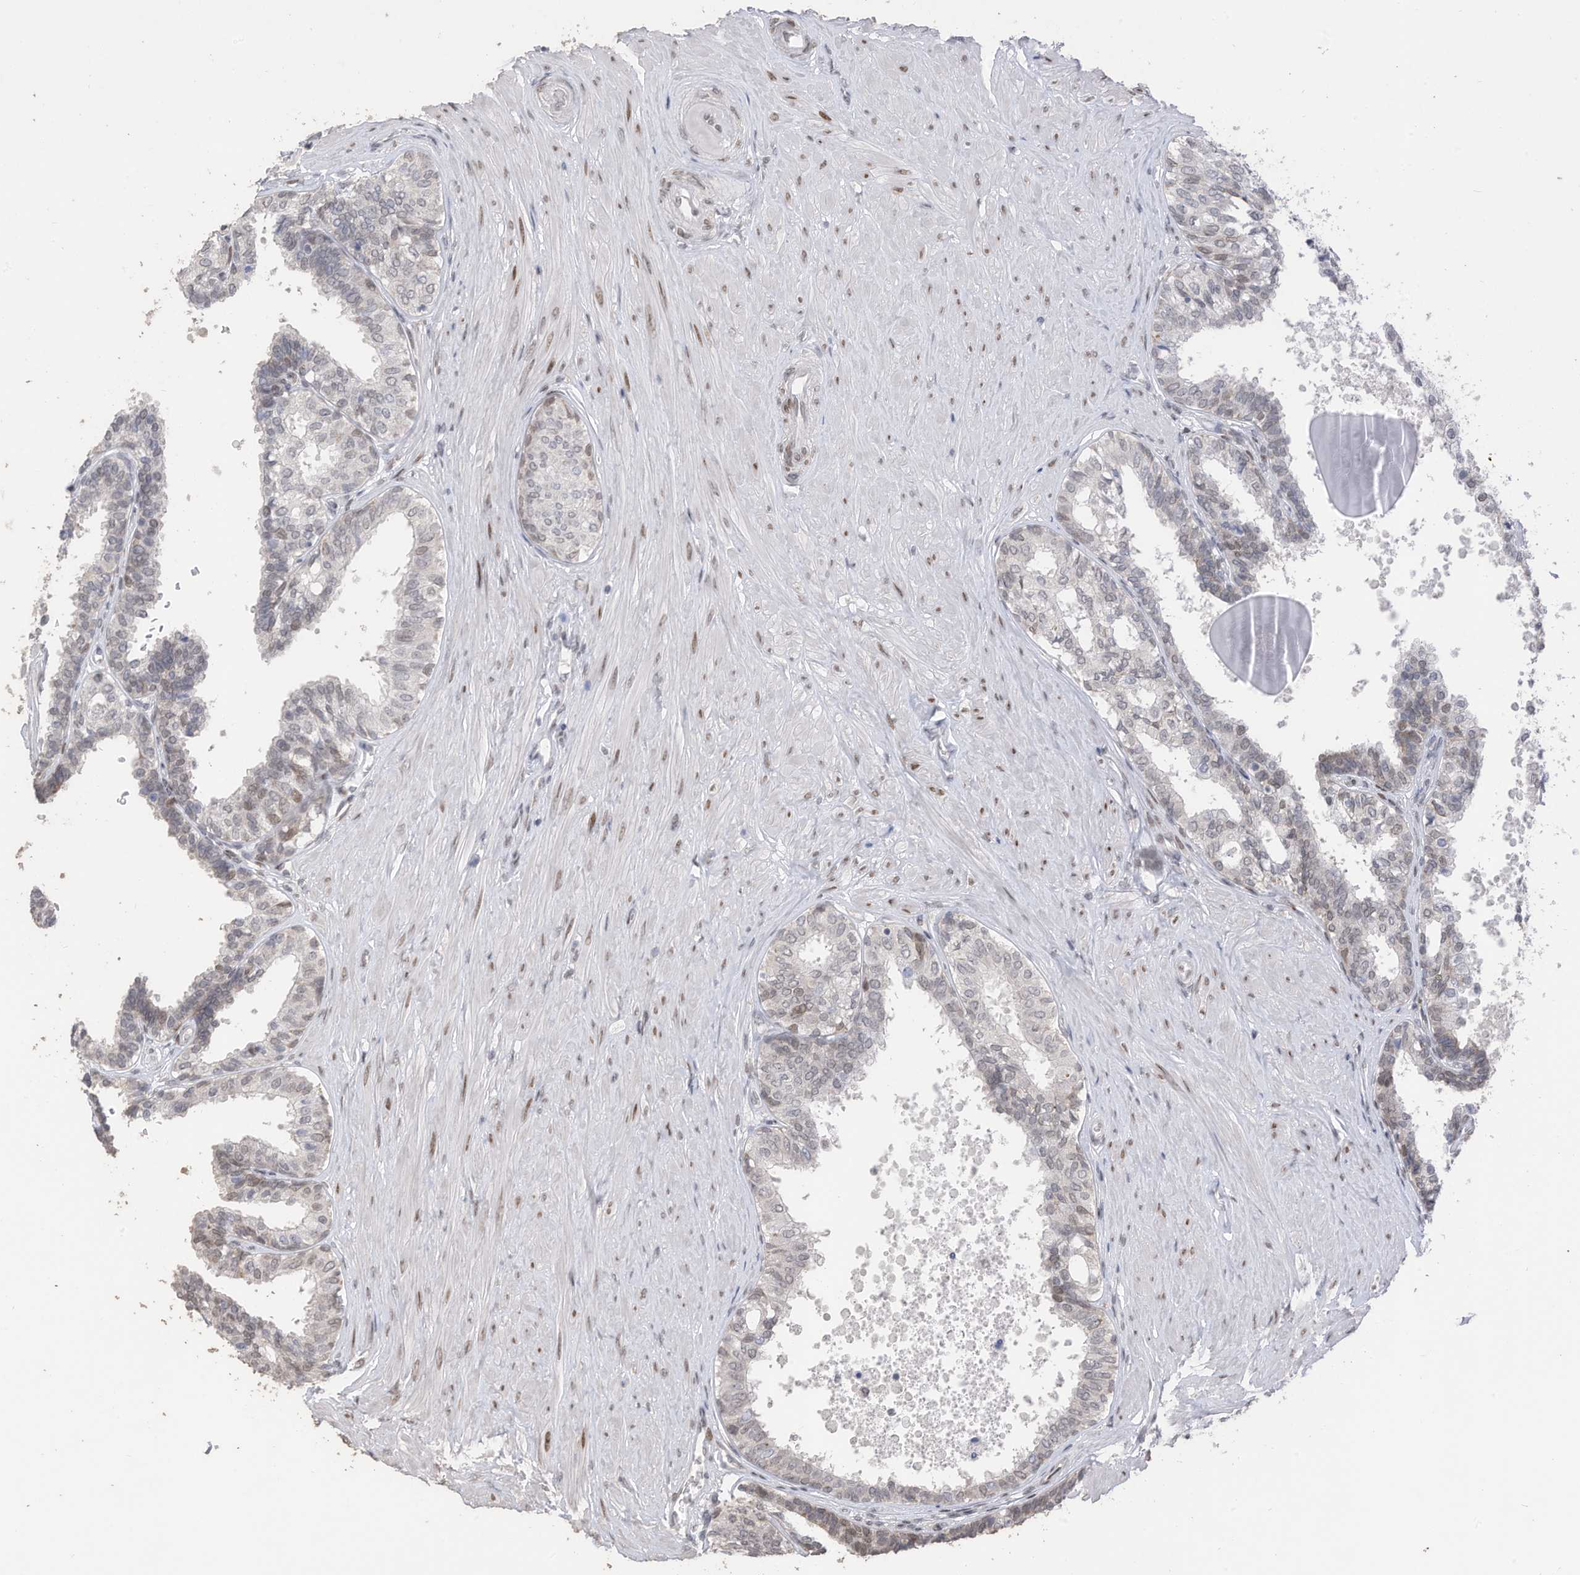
{"staining": {"intensity": "moderate", "quantity": "<25%", "location": "cytoplasmic/membranous,nuclear"}, "tissue": "prostate", "cell_type": "Glandular cells", "image_type": "normal", "snomed": [{"axis": "morphology", "description": "Normal tissue, NOS"}, {"axis": "topography", "description": "Prostate"}], "caption": "Prostate stained with immunohistochemistry displays moderate cytoplasmic/membranous,nuclear expression in about <25% of glandular cells.", "gene": "RABL3", "patient": {"sex": "male", "age": 48}}